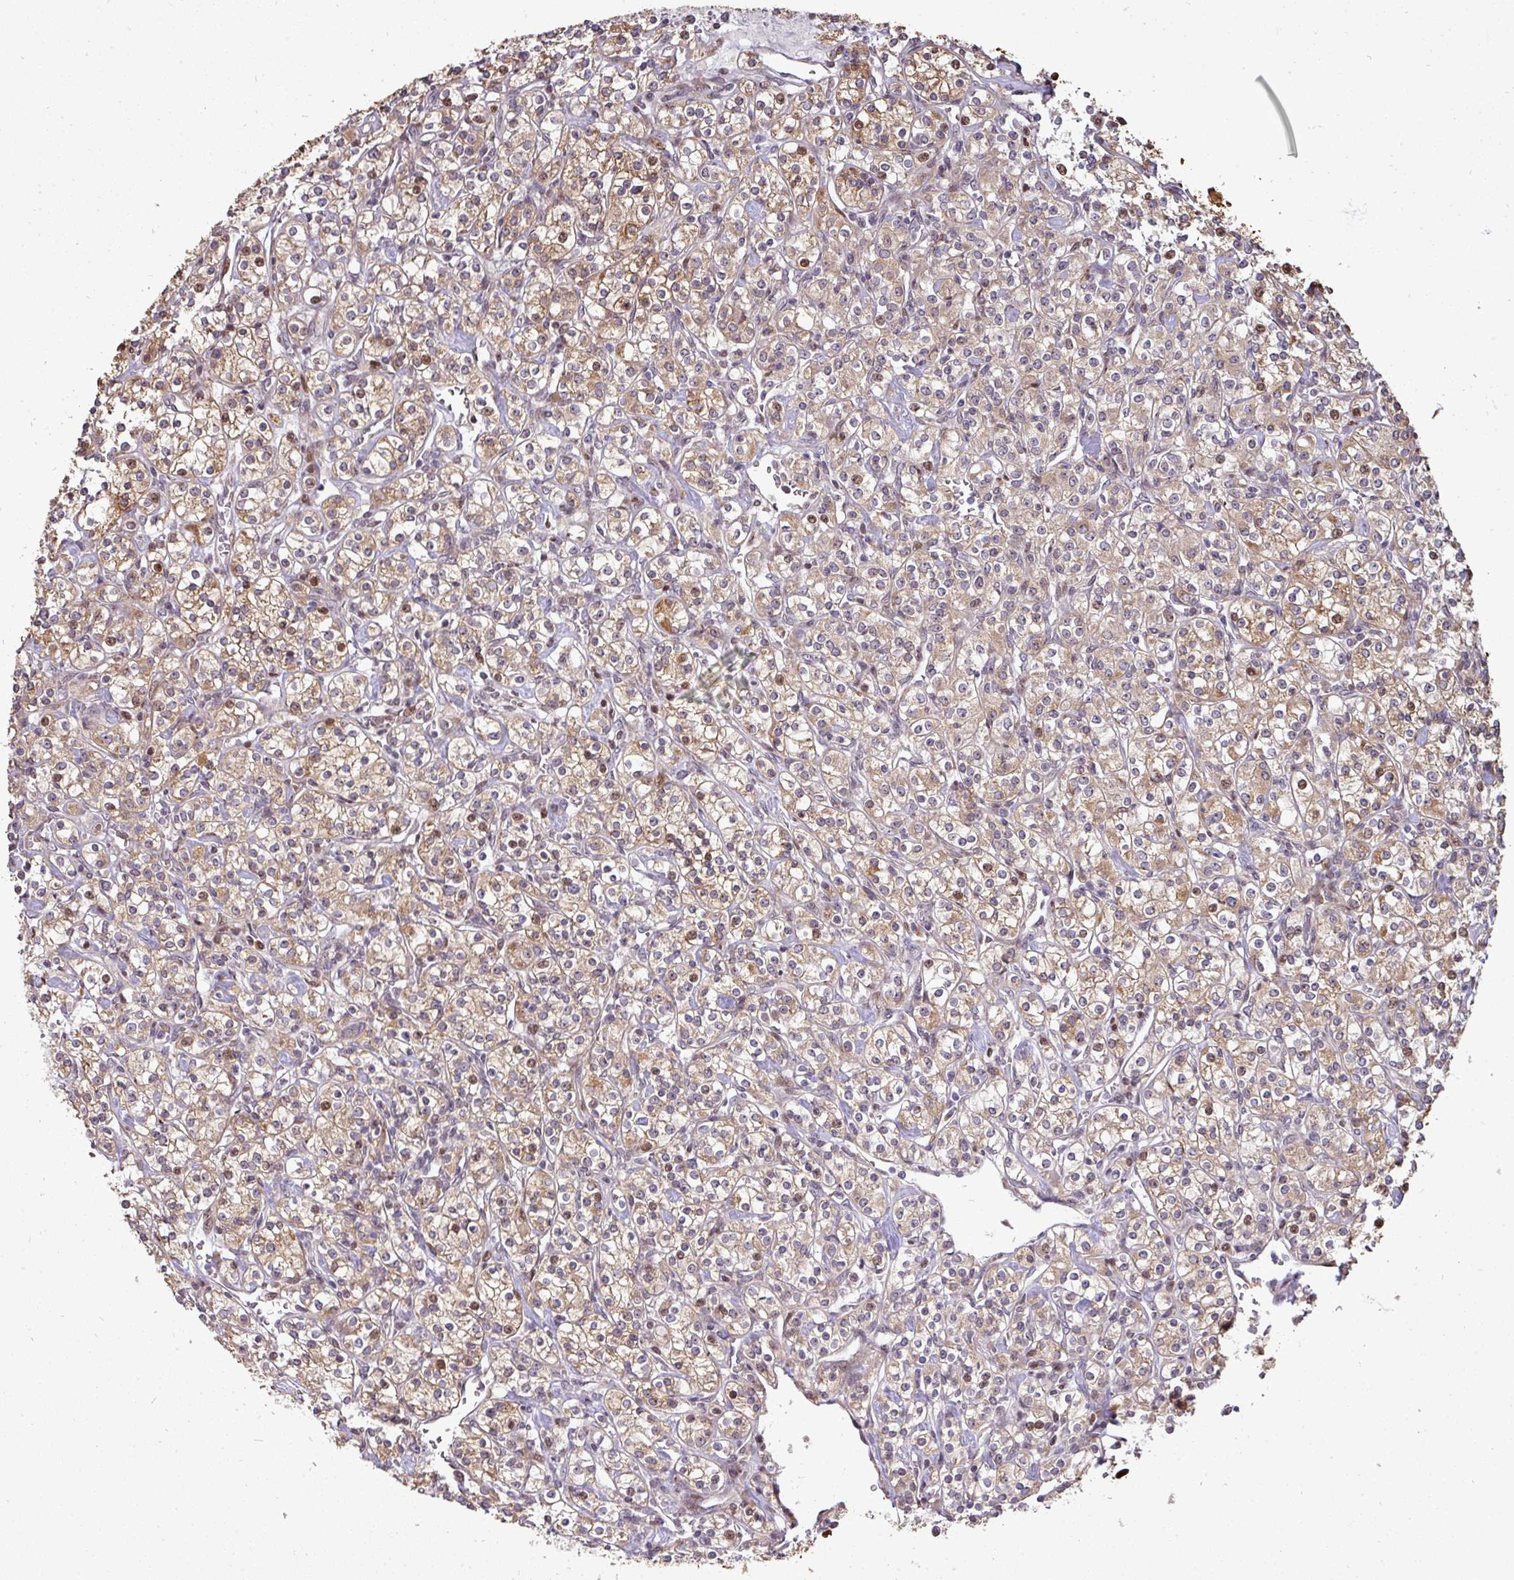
{"staining": {"intensity": "moderate", "quantity": "25%-75%", "location": "cytoplasmic/membranous"}, "tissue": "renal cancer", "cell_type": "Tumor cells", "image_type": "cancer", "snomed": [{"axis": "morphology", "description": "Adenocarcinoma, NOS"}, {"axis": "topography", "description": "Kidney"}], "caption": "A high-resolution histopathology image shows immunohistochemistry staining of renal cancer (adenocarcinoma), which demonstrates moderate cytoplasmic/membranous expression in about 25%-75% of tumor cells.", "gene": "PATZ1", "patient": {"sex": "male", "age": 77}}